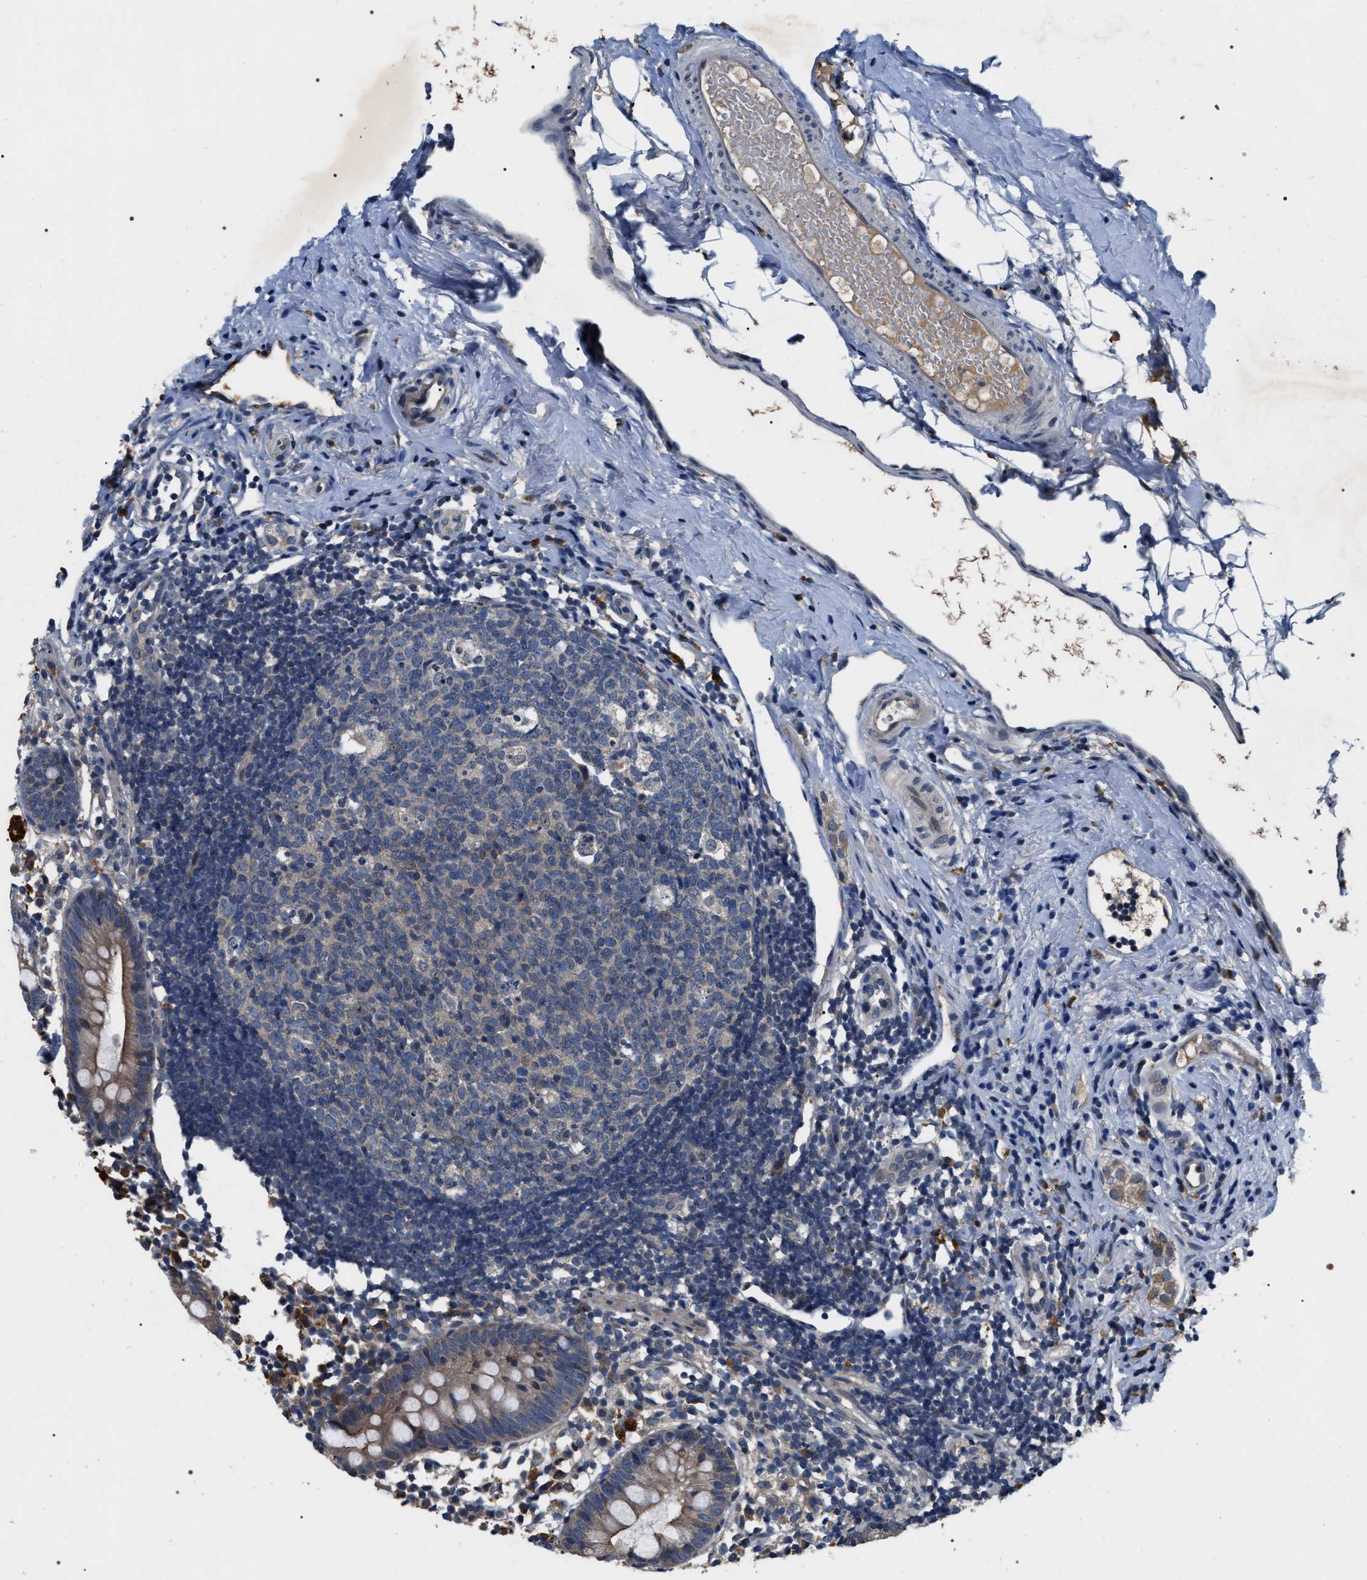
{"staining": {"intensity": "moderate", "quantity": "25%-75%", "location": "cytoplasmic/membranous"}, "tissue": "appendix", "cell_type": "Glandular cells", "image_type": "normal", "snomed": [{"axis": "morphology", "description": "Normal tissue, NOS"}, {"axis": "topography", "description": "Appendix"}], "caption": "IHC of unremarkable human appendix displays medium levels of moderate cytoplasmic/membranous positivity in approximately 25%-75% of glandular cells.", "gene": "IFT81", "patient": {"sex": "female", "age": 20}}